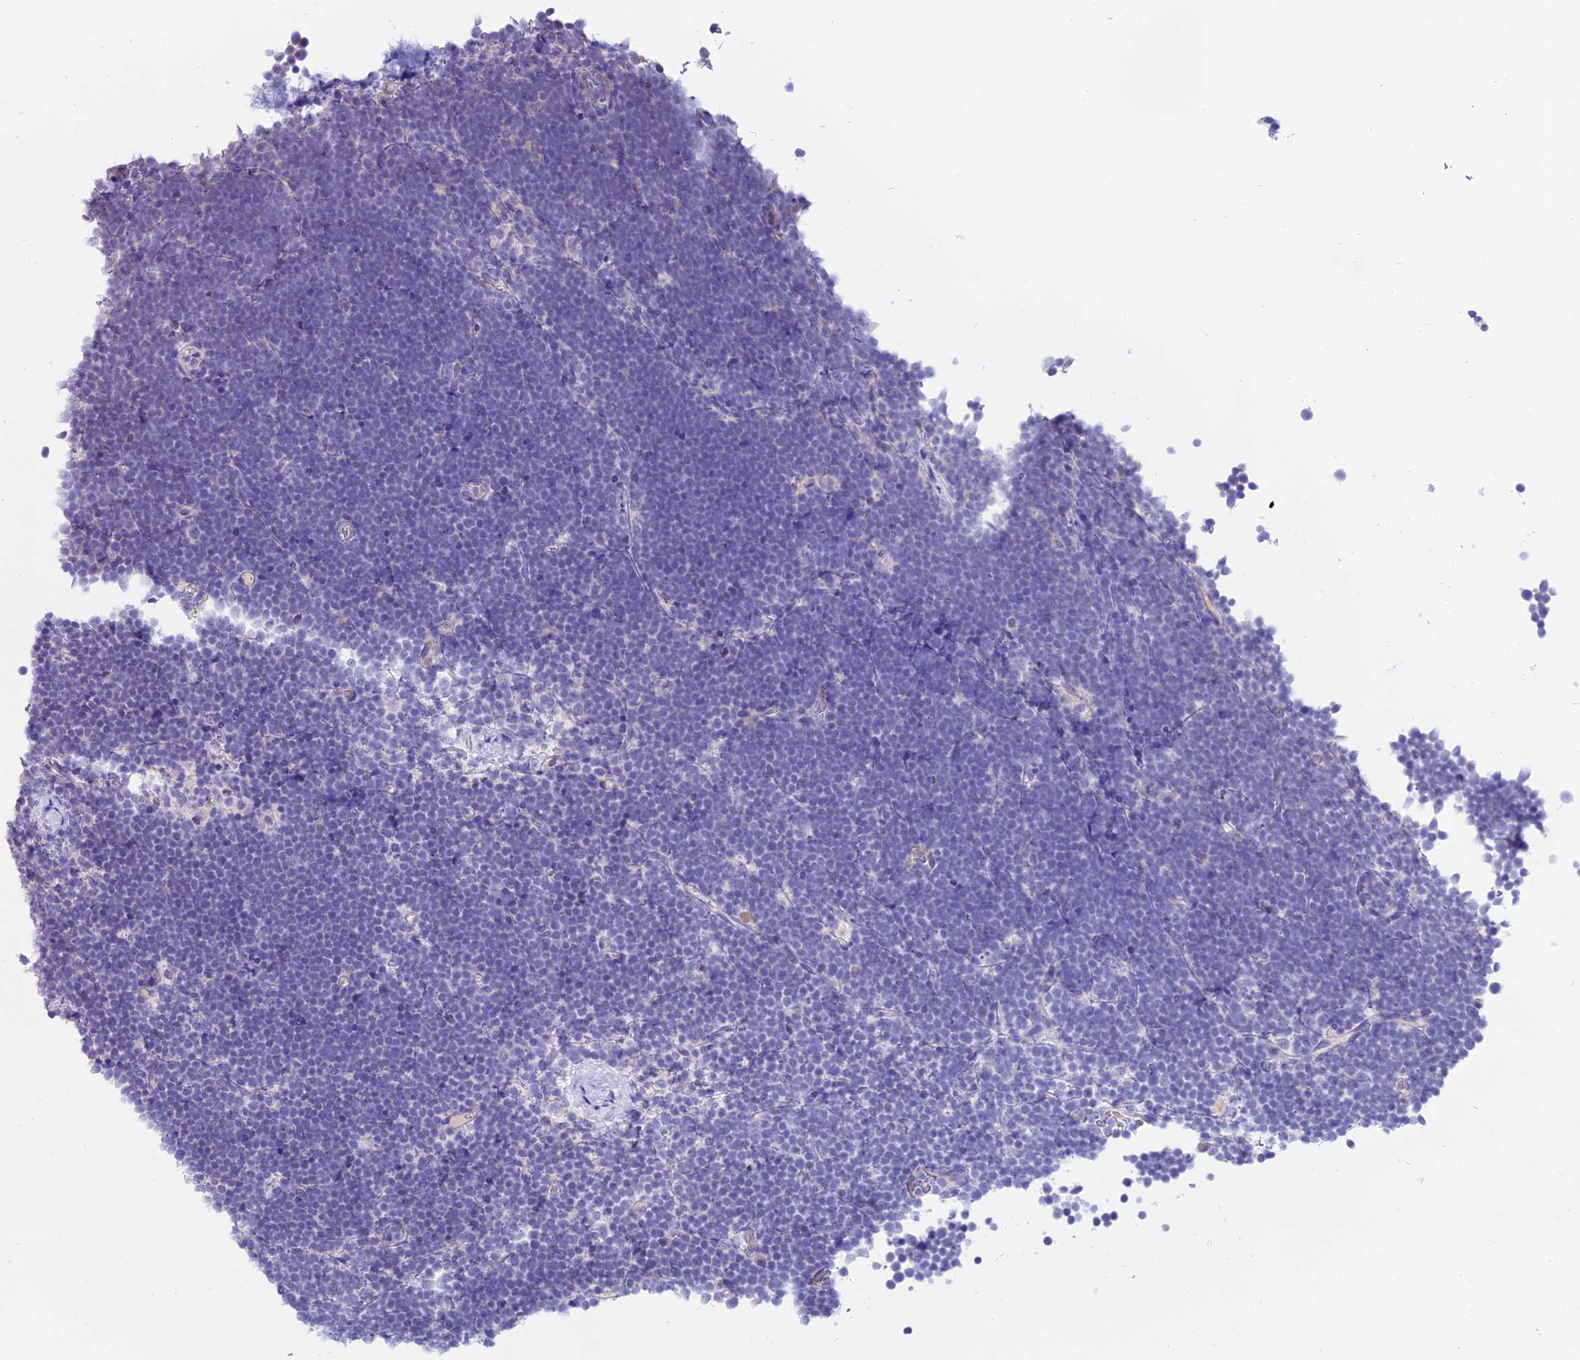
{"staining": {"intensity": "negative", "quantity": "none", "location": "none"}, "tissue": "lymphoma", "cell_type": "Tumor cells", "image_type": "cancer", "snomed": [{"axis": "morphology", "description": "Malignant lymphoma, non-Hodgkin's type, High grade"}, {"axis": "topography", "description": "Lymph node"}], "caption": "High magnification brightfield microscopy of lymphoma stained with DAB (brown) and counterstained with hematoxylin (blue): tumor cells show no significant expression.", "gene": "WFDC2", "patient": {"sex": "male", "age": 13}}